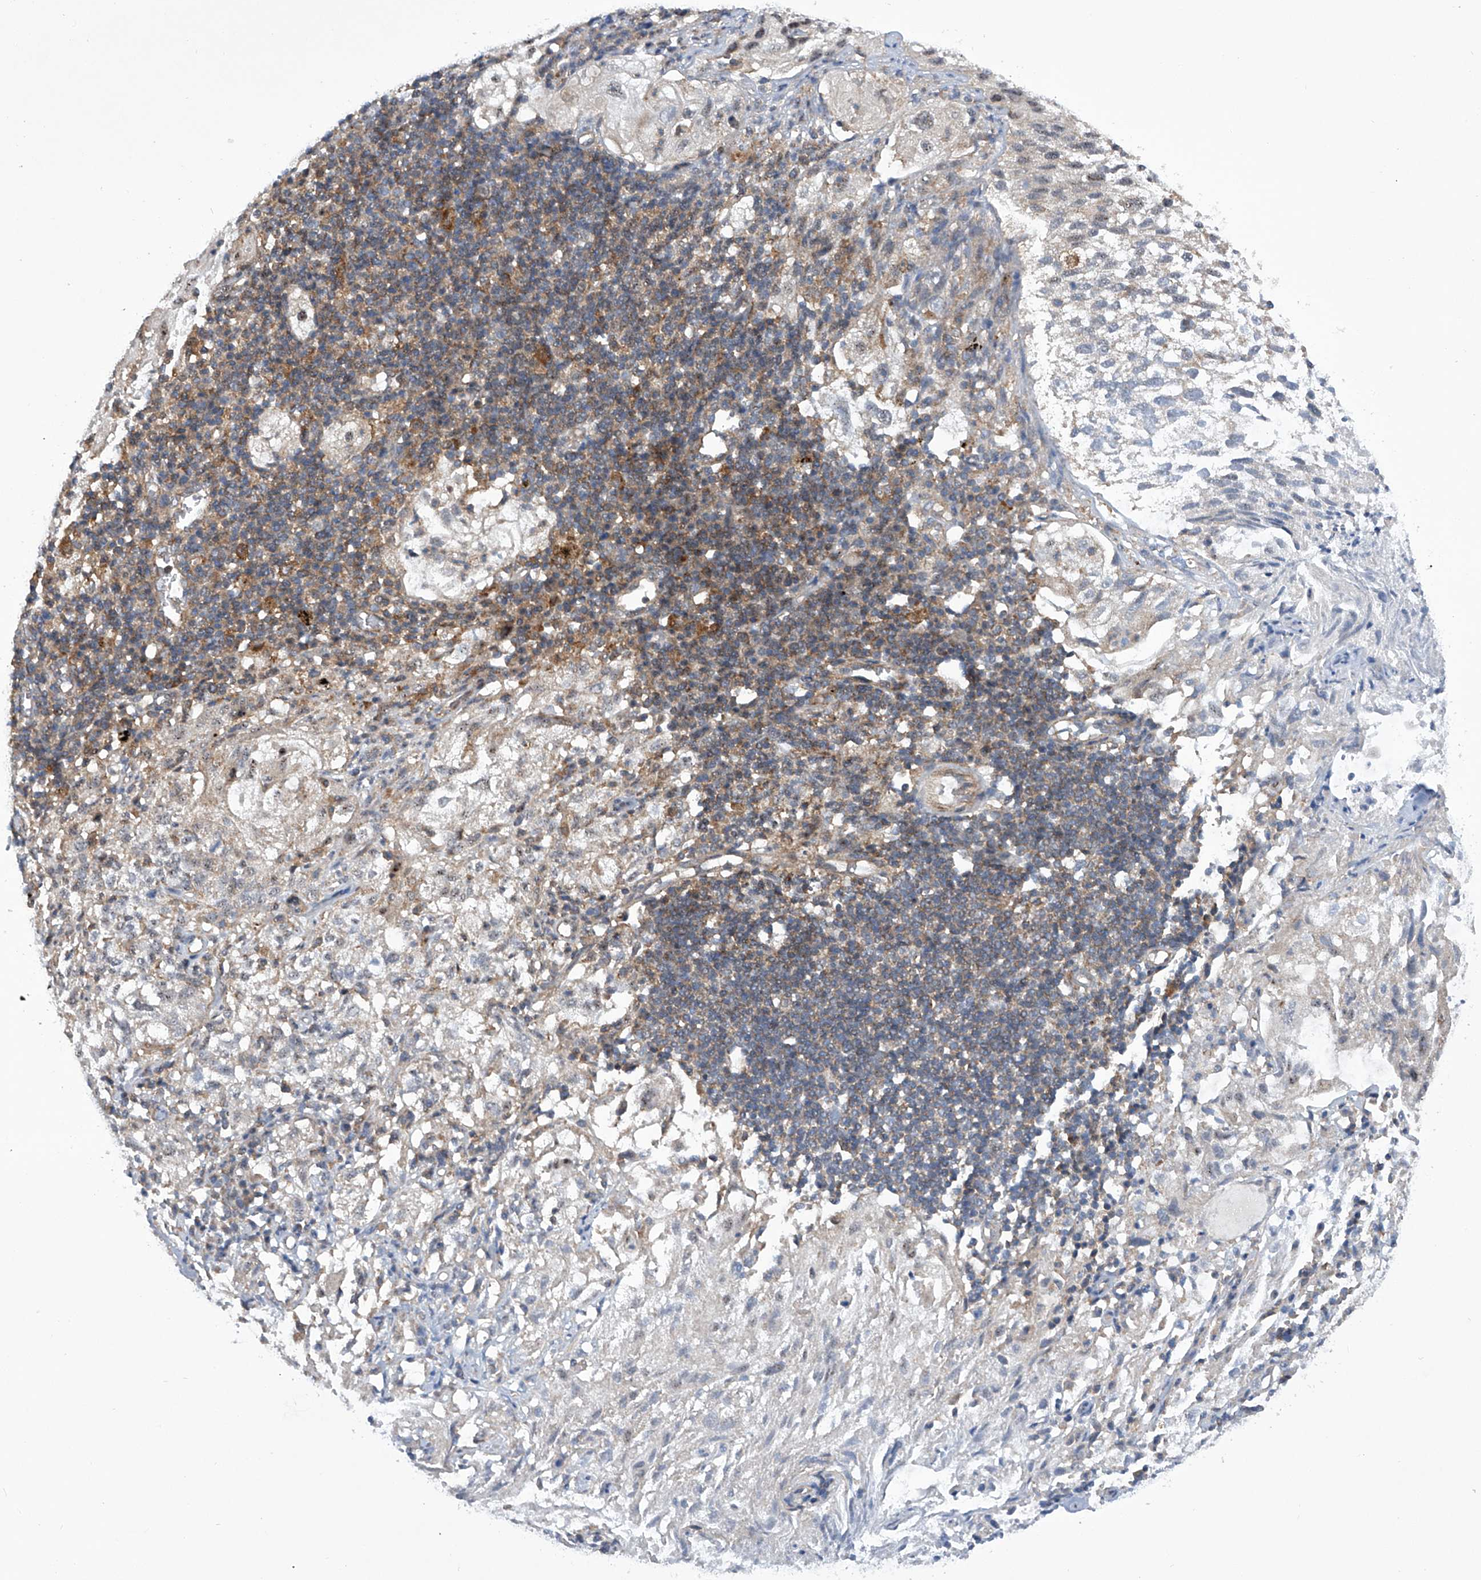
{"staining": {"intensity": "weak", "quantity": "<25%", "location": "cytoplasmic/membranous,nuclear"}, "tissue": "lung cancer", "cell_type": "Tumor cells", "image_type": "cancer", "snomed": [{"axis": "morphology", "description": "Inflammation, NOS"}, {"axis": "morphology", "description": "Squamous cell carcinoma, NOS"}, {"axis": "topography", "description": "Lymph node"}, {"axis": "topography", "description": "Soft tissue"}, {"axis": "topography", "description": "Lung"}], "caption": "A histopathology image of lung cancer (squamous cell carcinoma) stained for a protein exhibits no brown staining in tumor cells.", "gene": "CISH", "patient": {"sex": "male", "age": 66}}